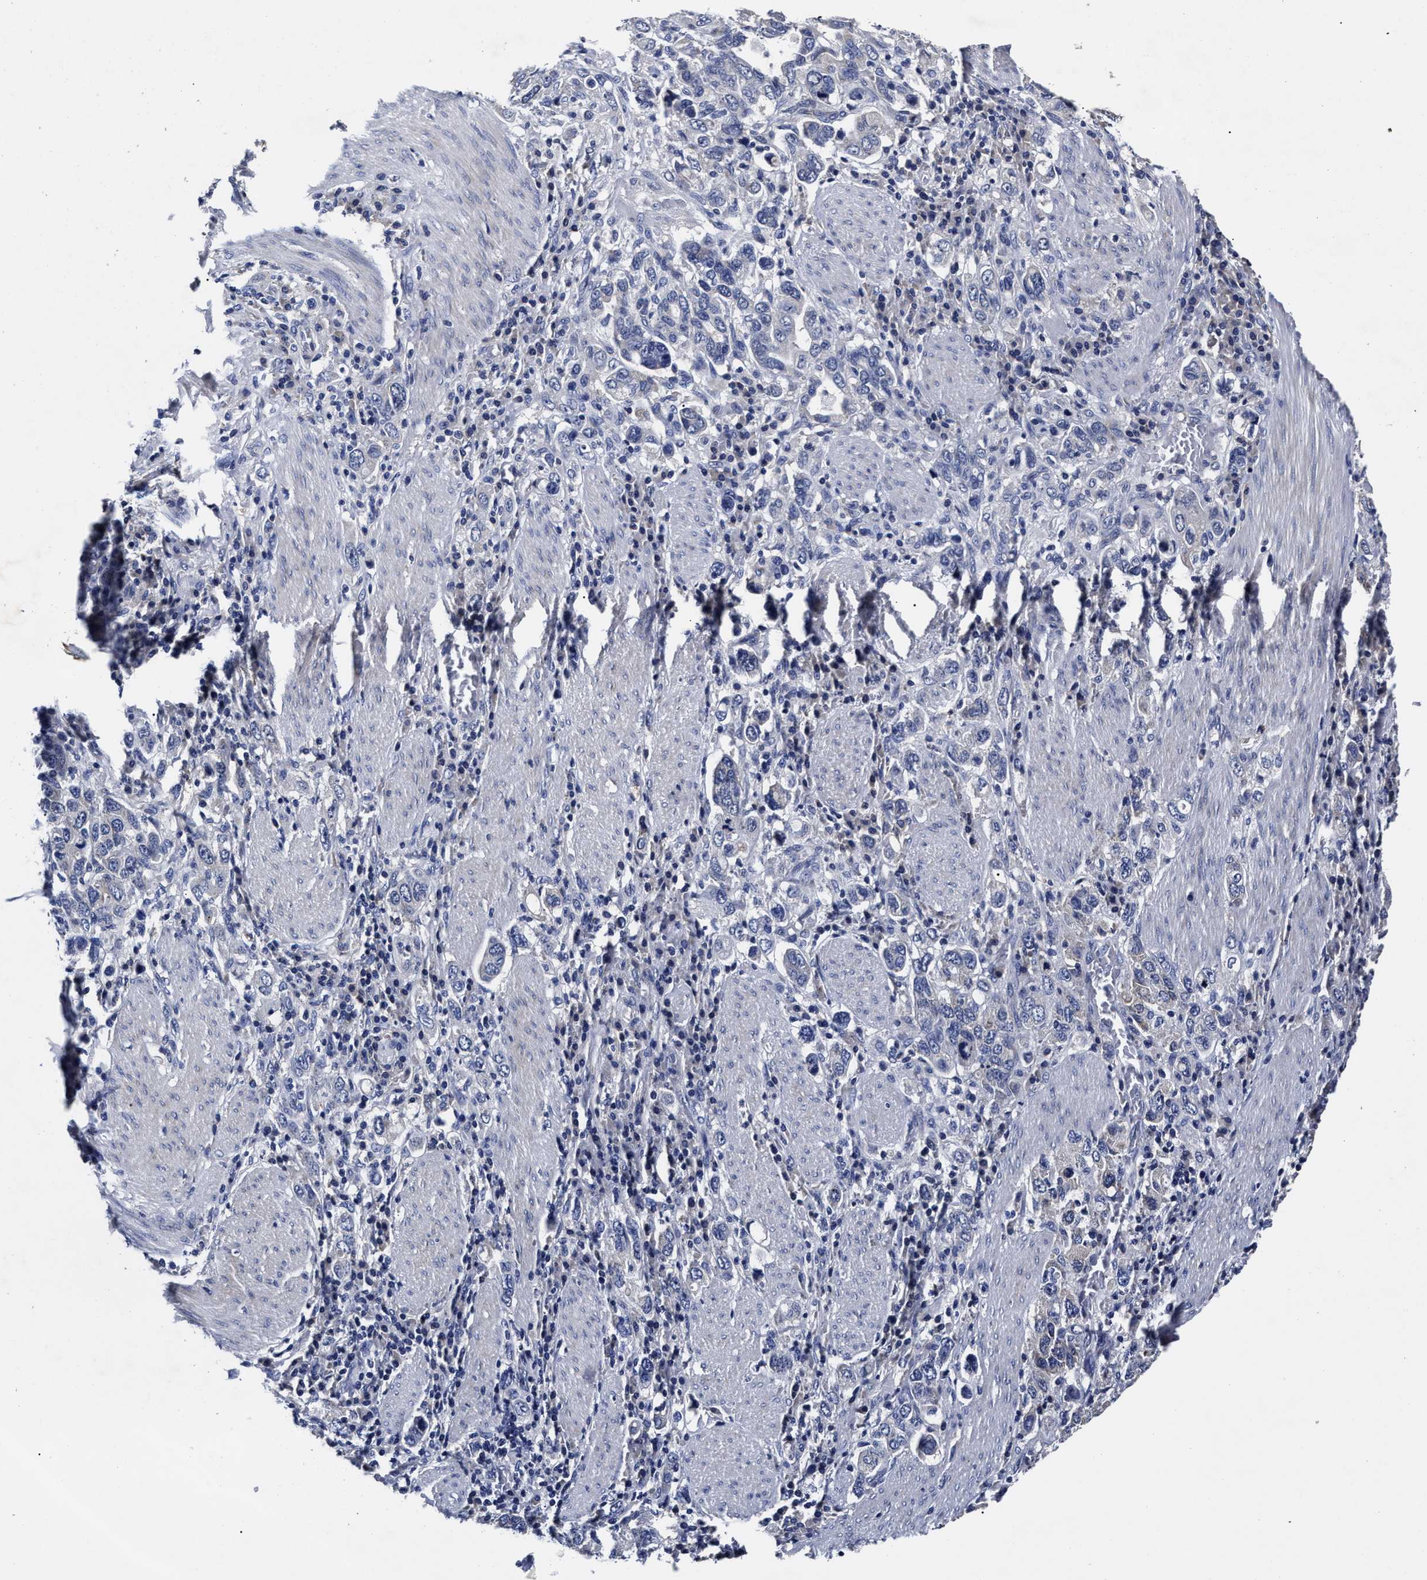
{"staining": {"intensity": "negative", "quantity": "none", "location": "none"}, "tissue": "stomach cancer", "cell_type": "Tumor cells", "image_type": "cancer", "snomed": [{"axis": "morphology", "description": "Adenocarcinoma, NOS"}, {"axis": "topography", "description": "Stomach, upper"}], "caption": "IHC of stomach cancer shows no expression in tumor cells.", "gene": "OLFML2A", "patient": {"sex": "male", "age": 62}}